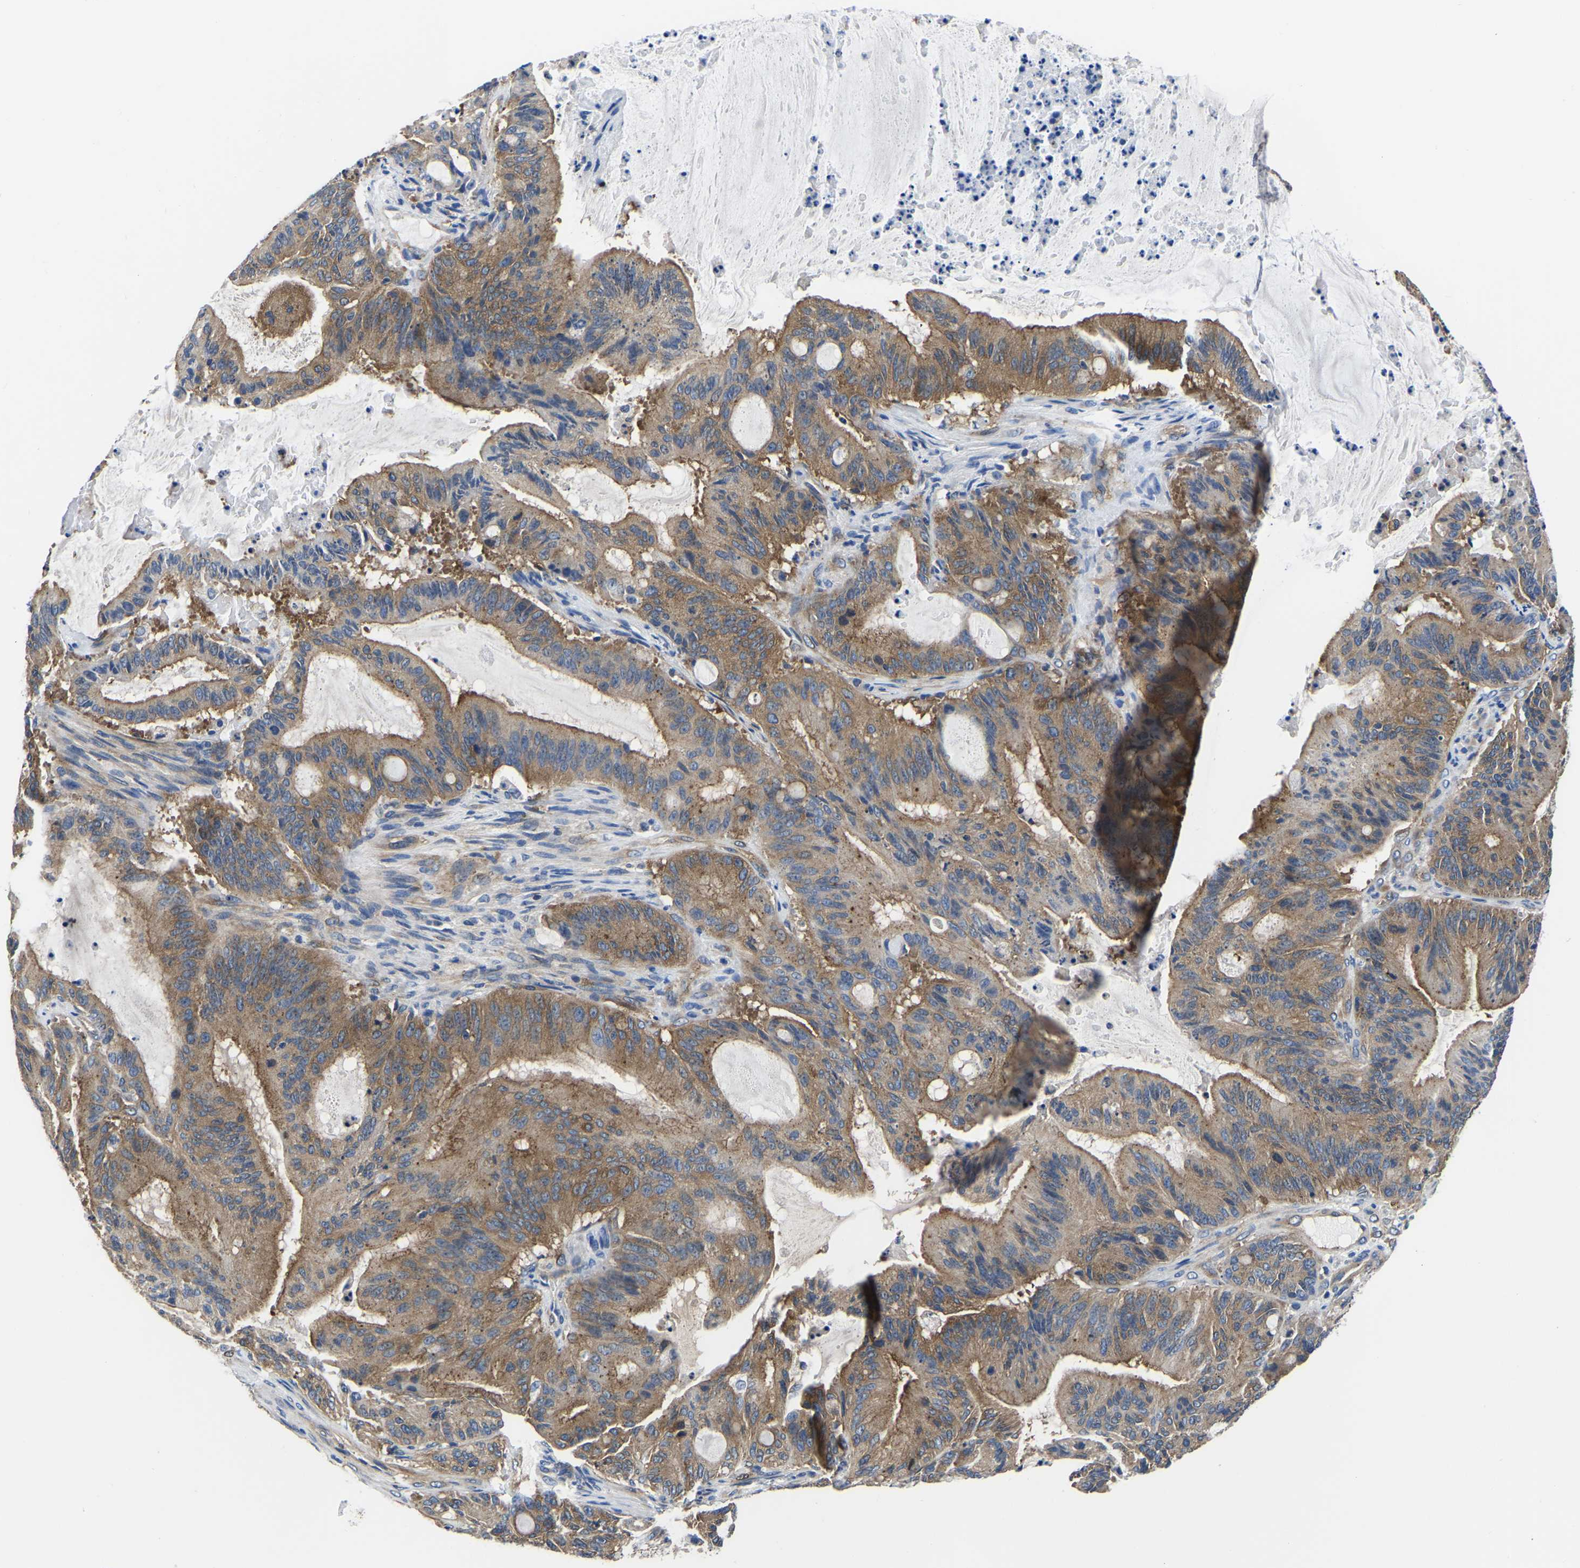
{"staining": {"intensity": "moderate", "quantity": ">75%", "location": "cytoplasmic/membranous"}, "tissue": "liver cancer", "cell_type": "Tumor cells", "image_type": "cancer", "snomed": [{"axis": "morphology", "description": "Normal tissue, NOS"}, {"axis": "morphology", "description": "Cholangiocarcinoma"}, {"axis": "topography", "description": "Liver"}, {"axis": "topography", "description": "Peripheral nerve tissue"}], "caption": "Cholangiocarcinoma (liver) stained with immunohistochemistry (IHC) reveals moderate cytoplasmic/membranous staining in about >75% of tumor cells. (DAB (3,3'-diaminobenzidine) = brown stain, brightfield microscopy at high magnification).", "gene": "TFG", "patient": {"sex": "female", "age": 73}}